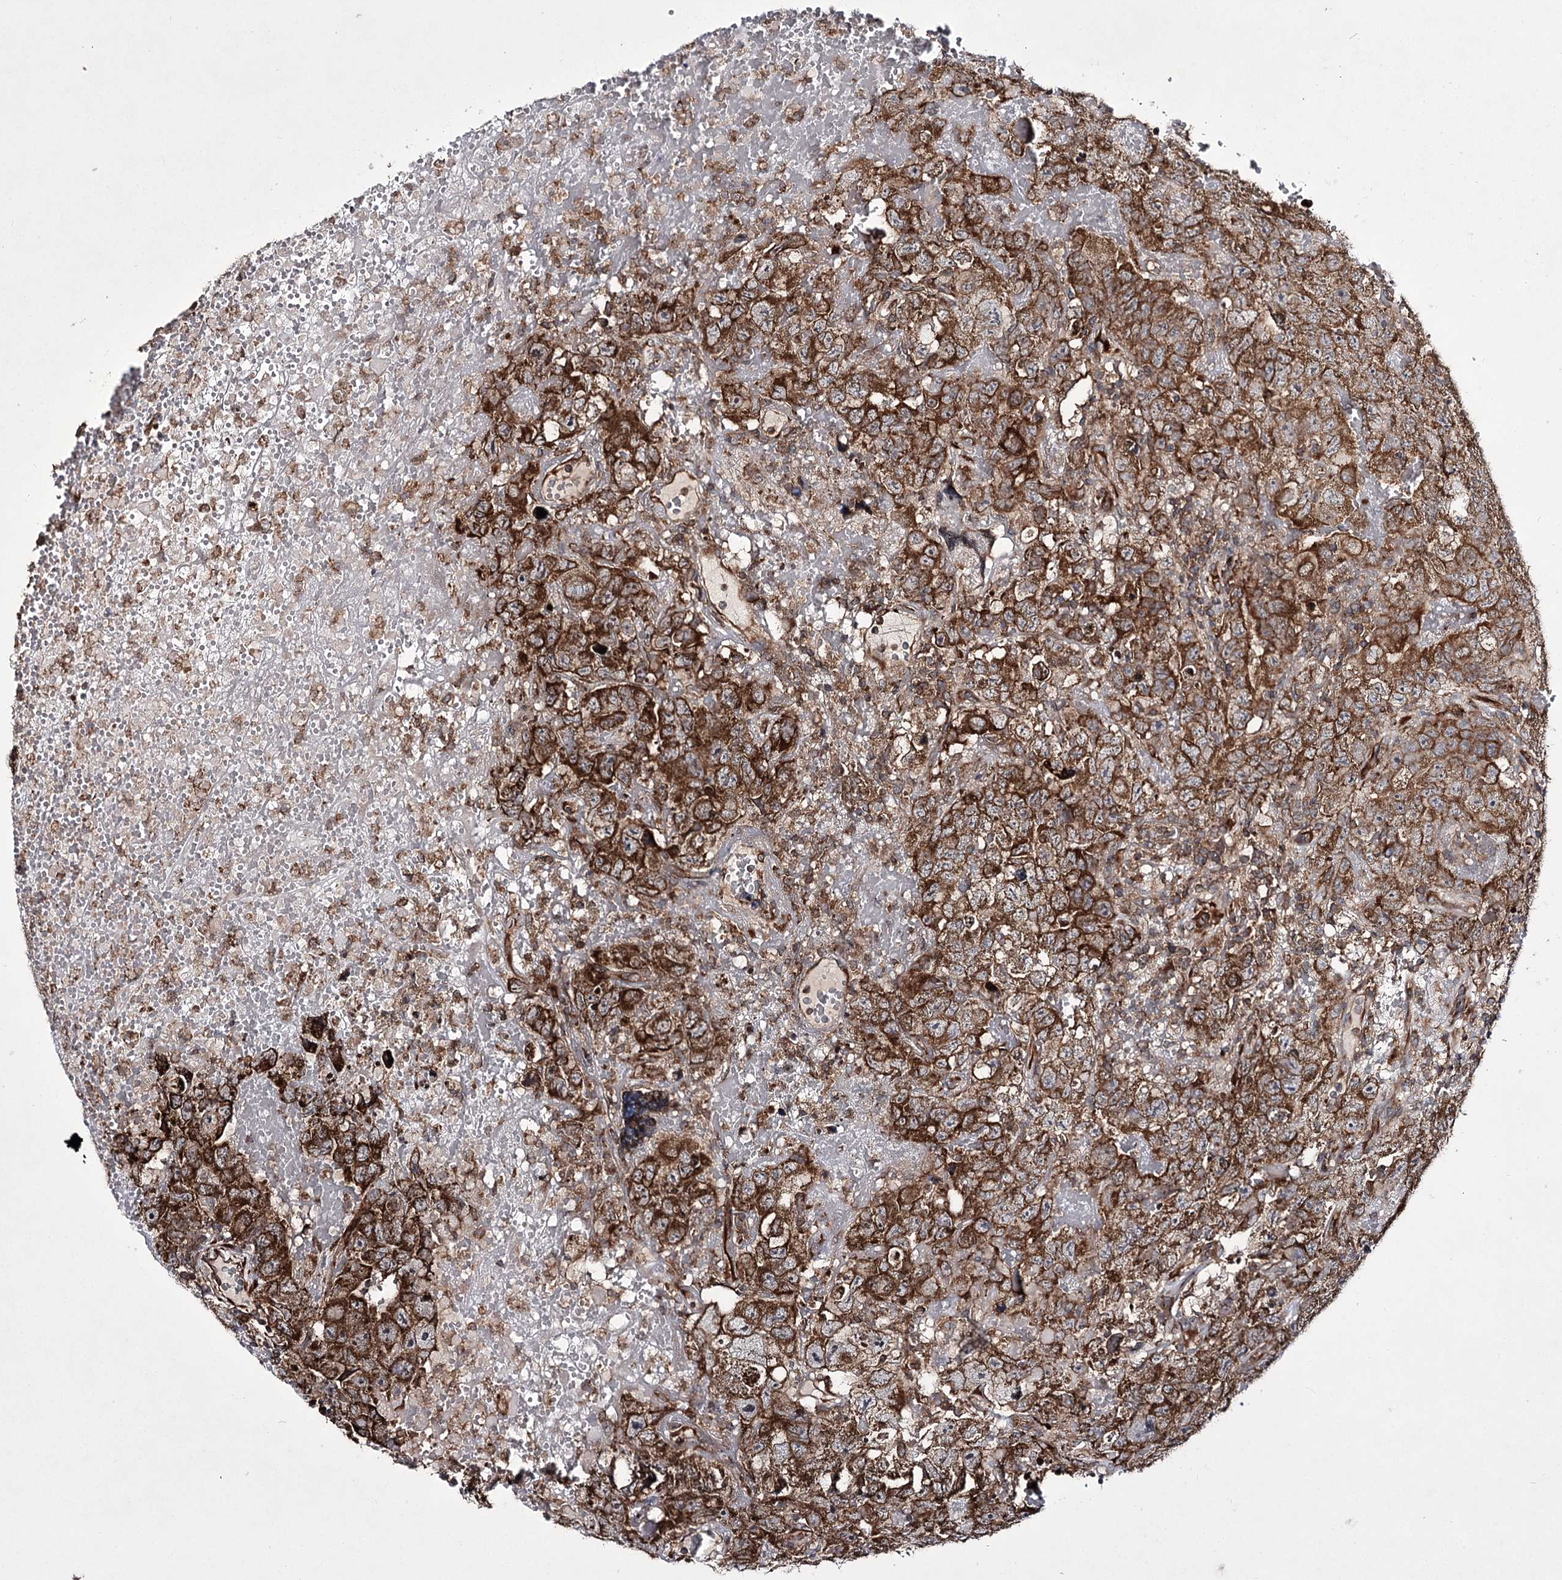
{"staining": {"intensity": "strong", "quantity": ">75%", "location": "cytoplasmic/membranous"}, "tissue": "testis cancer", "cell_type": "Tumor cells", "image_type": "cancer", "snomed": [{"axis": "morphology", "description": "Carcinoma, Embryonal, NOS"}, {"axis": "topography", "description": "Testis"}], "caption": "Tumor cells show high levels of strong cytoplasmic/membranous staining in about >75% of cells in human embryonal carcinoma (testis).", "gene": "HECTD2", "patient": {"sex": "male", "age": 45}}